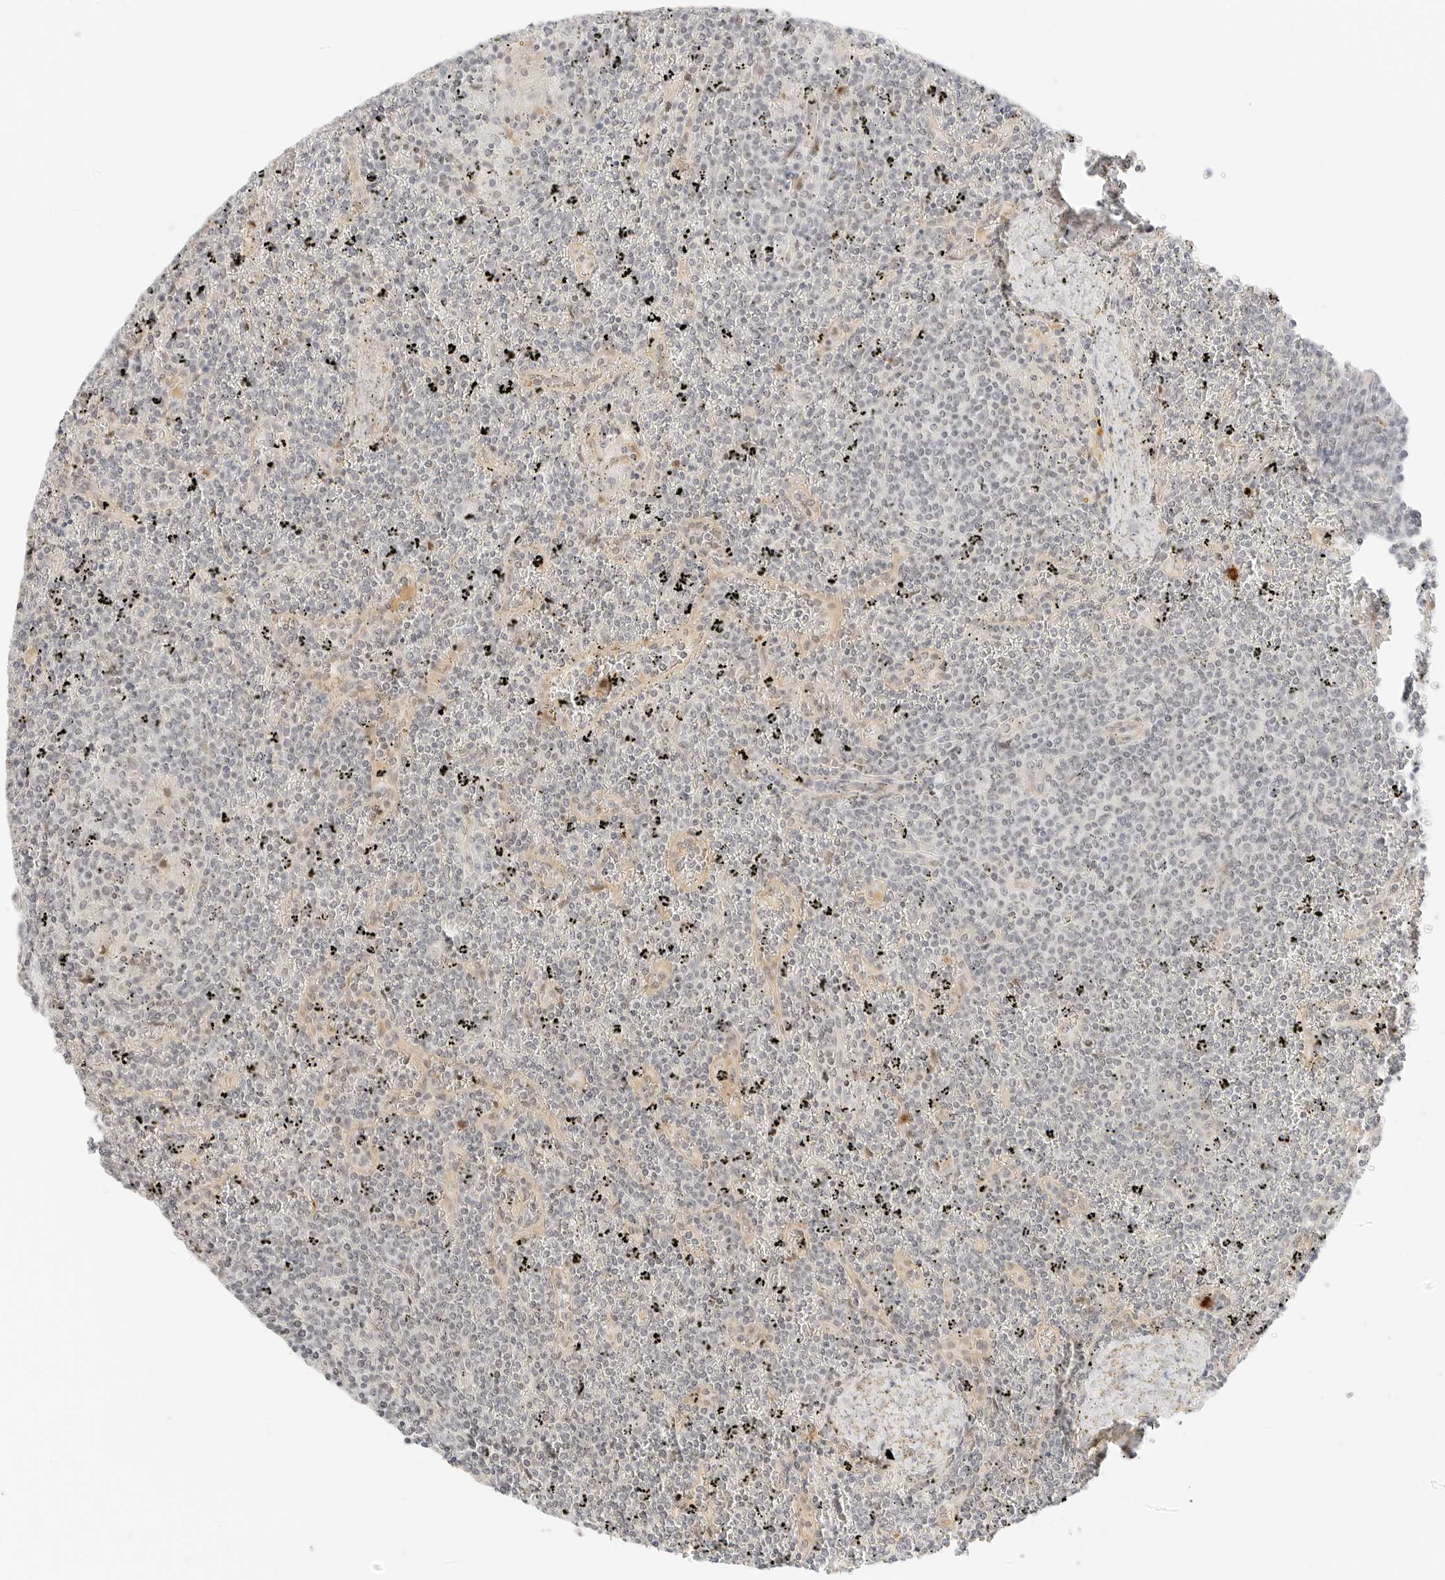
{"staining": {"intensity": "negative", "quantity": "none", "location": "none"}, "tissue": "lymphoma", "cell_type": "Tumor cells", "image_type": "cancer", "snomed": [{"axis": "morphology", "description": "Malignant lymphoma, non-Hodgkin's type, Low grade"}, {"axis": "topography", "description": "Spleen"}], "caption": "The photomicrograph demonstrates no significant staining in tumor cells of malignant lymphoma, non-Hodgkin's type (low-grade).", "gene": "TEKT2", "patient": {"sex": "female", "age": 19}}